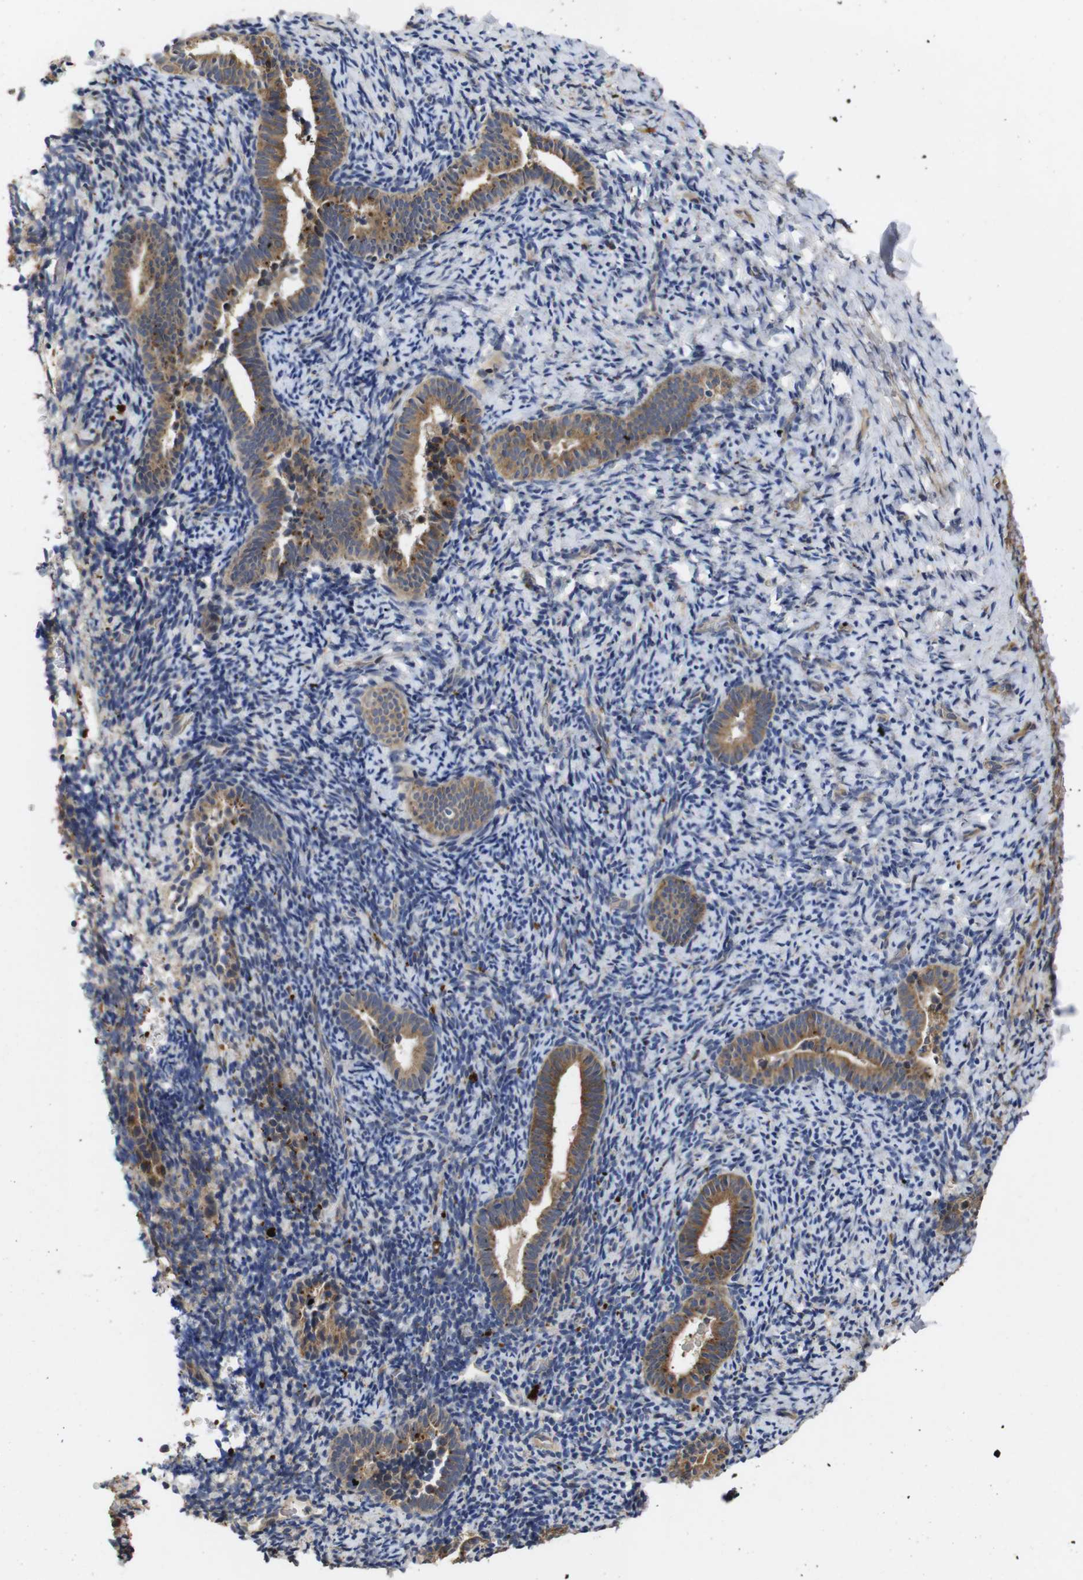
{"staining": {"intensity": "moderate", "quantity": "<25%", "location": "cytoplasmic/membranous"}, "tissue": "endometrium", "cell_type": "Cells in endometrial stroma", "image_type": "normal", "snomed": [{"axis": "morphology", "description": "Normal tissue, NOS"}, {"axis": "topography", "description": "Endometrium"}], "caption": "Protein staining by immunohistochemistry reveals moderate cytoplasmic/membranous staining in about <25% of cells in endometrial stroma in unremarkable endometrium.", "gene": "PTPN14", "patient": {"sex": "female", "age": 51}}